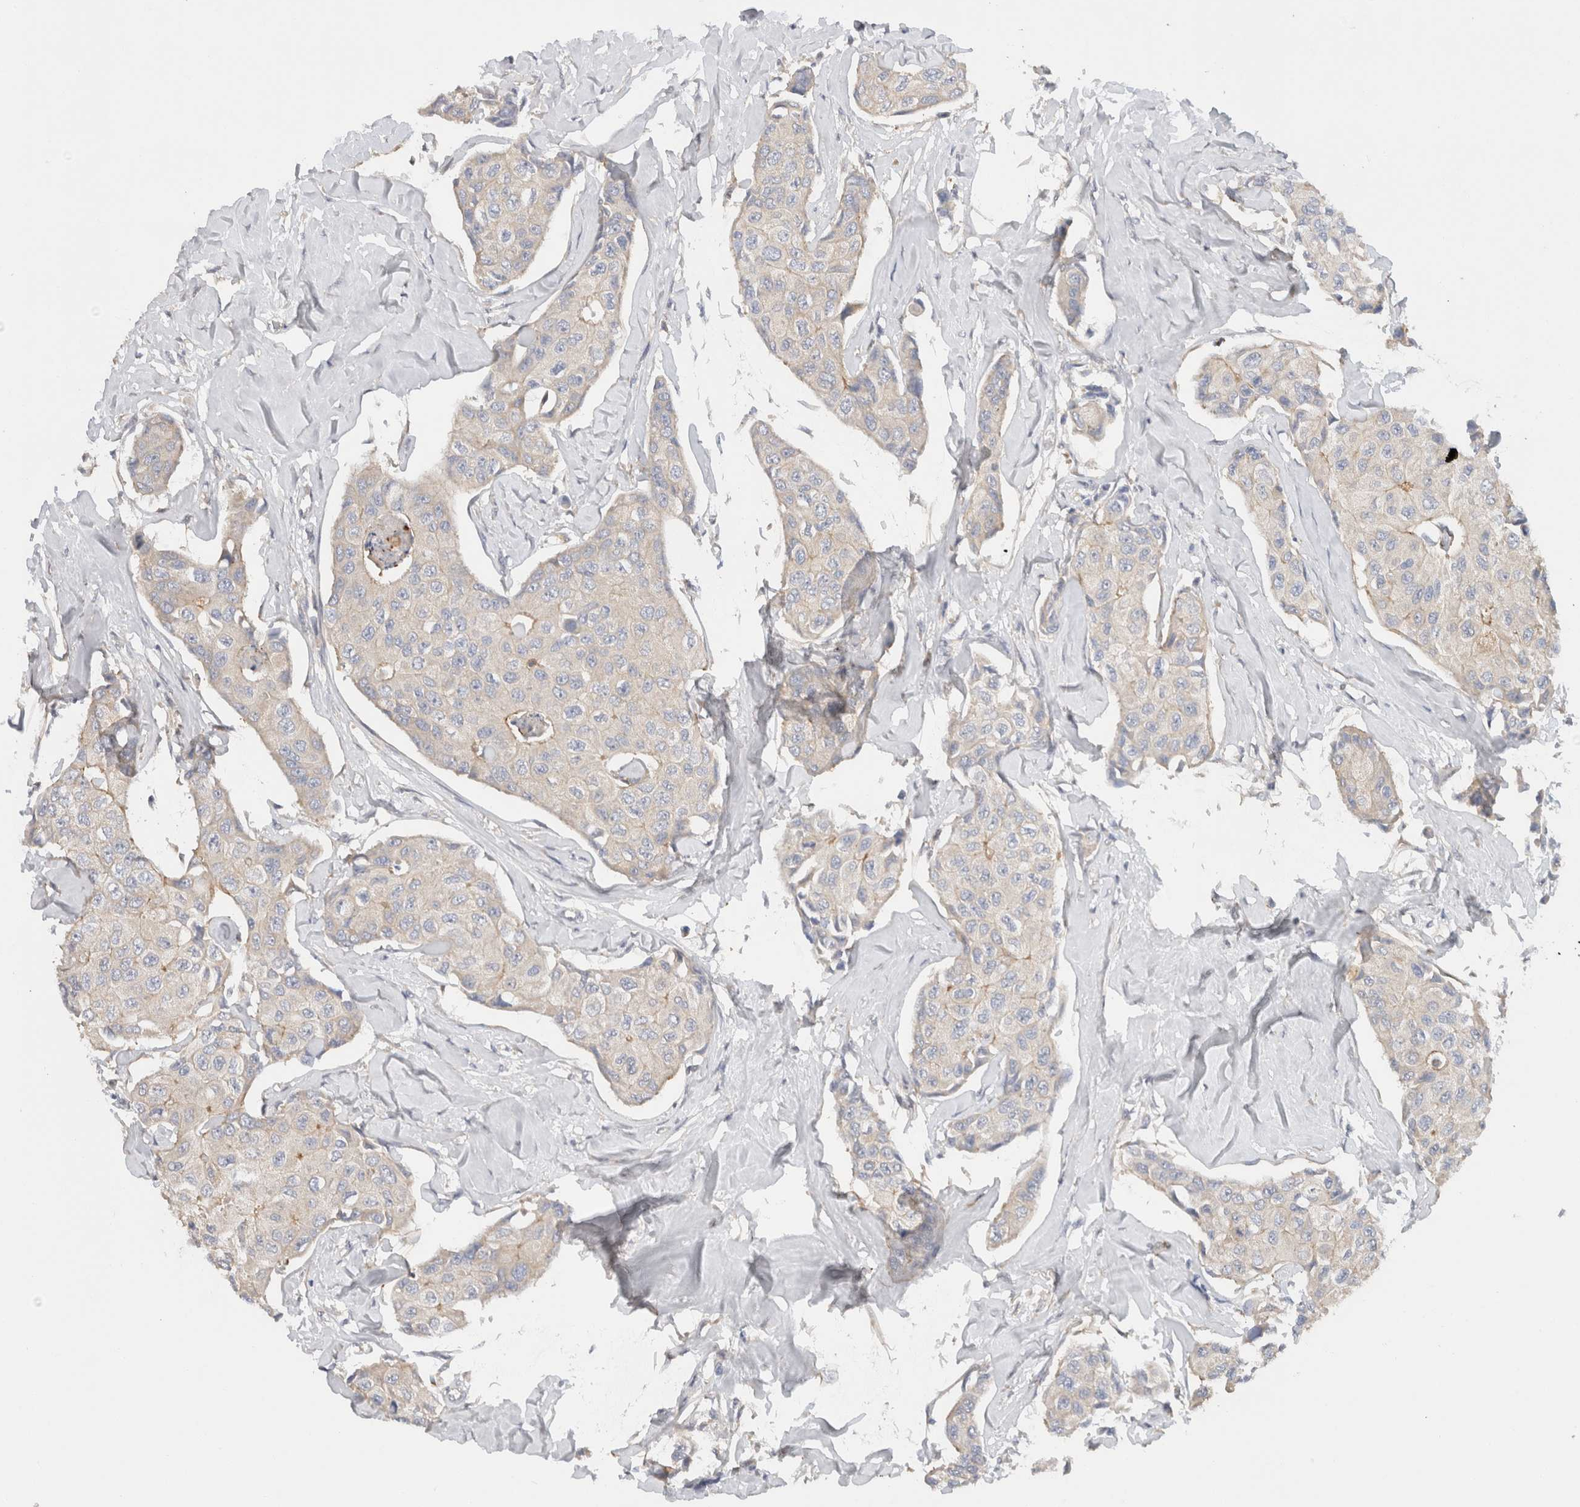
{"staining": {"intensity": "negative", "quantity": "none", "location": "none"}, "tissue": "breast cancer", "cell_type": "Tumor cells", "image_type": "cancer", "snomed": [{"axis": "morphology", "description": "Duct carcinoma"}, {"axis": "topography", "description": "Breast"}], "caption": "Breast cancer (invasive ductal carcinoma) stained for a protein using immunohistochemistry (IHC) exhibits no staining tumor cells.", "gene": "SGK3", "patient": {"sex": "female", "age": 80}}